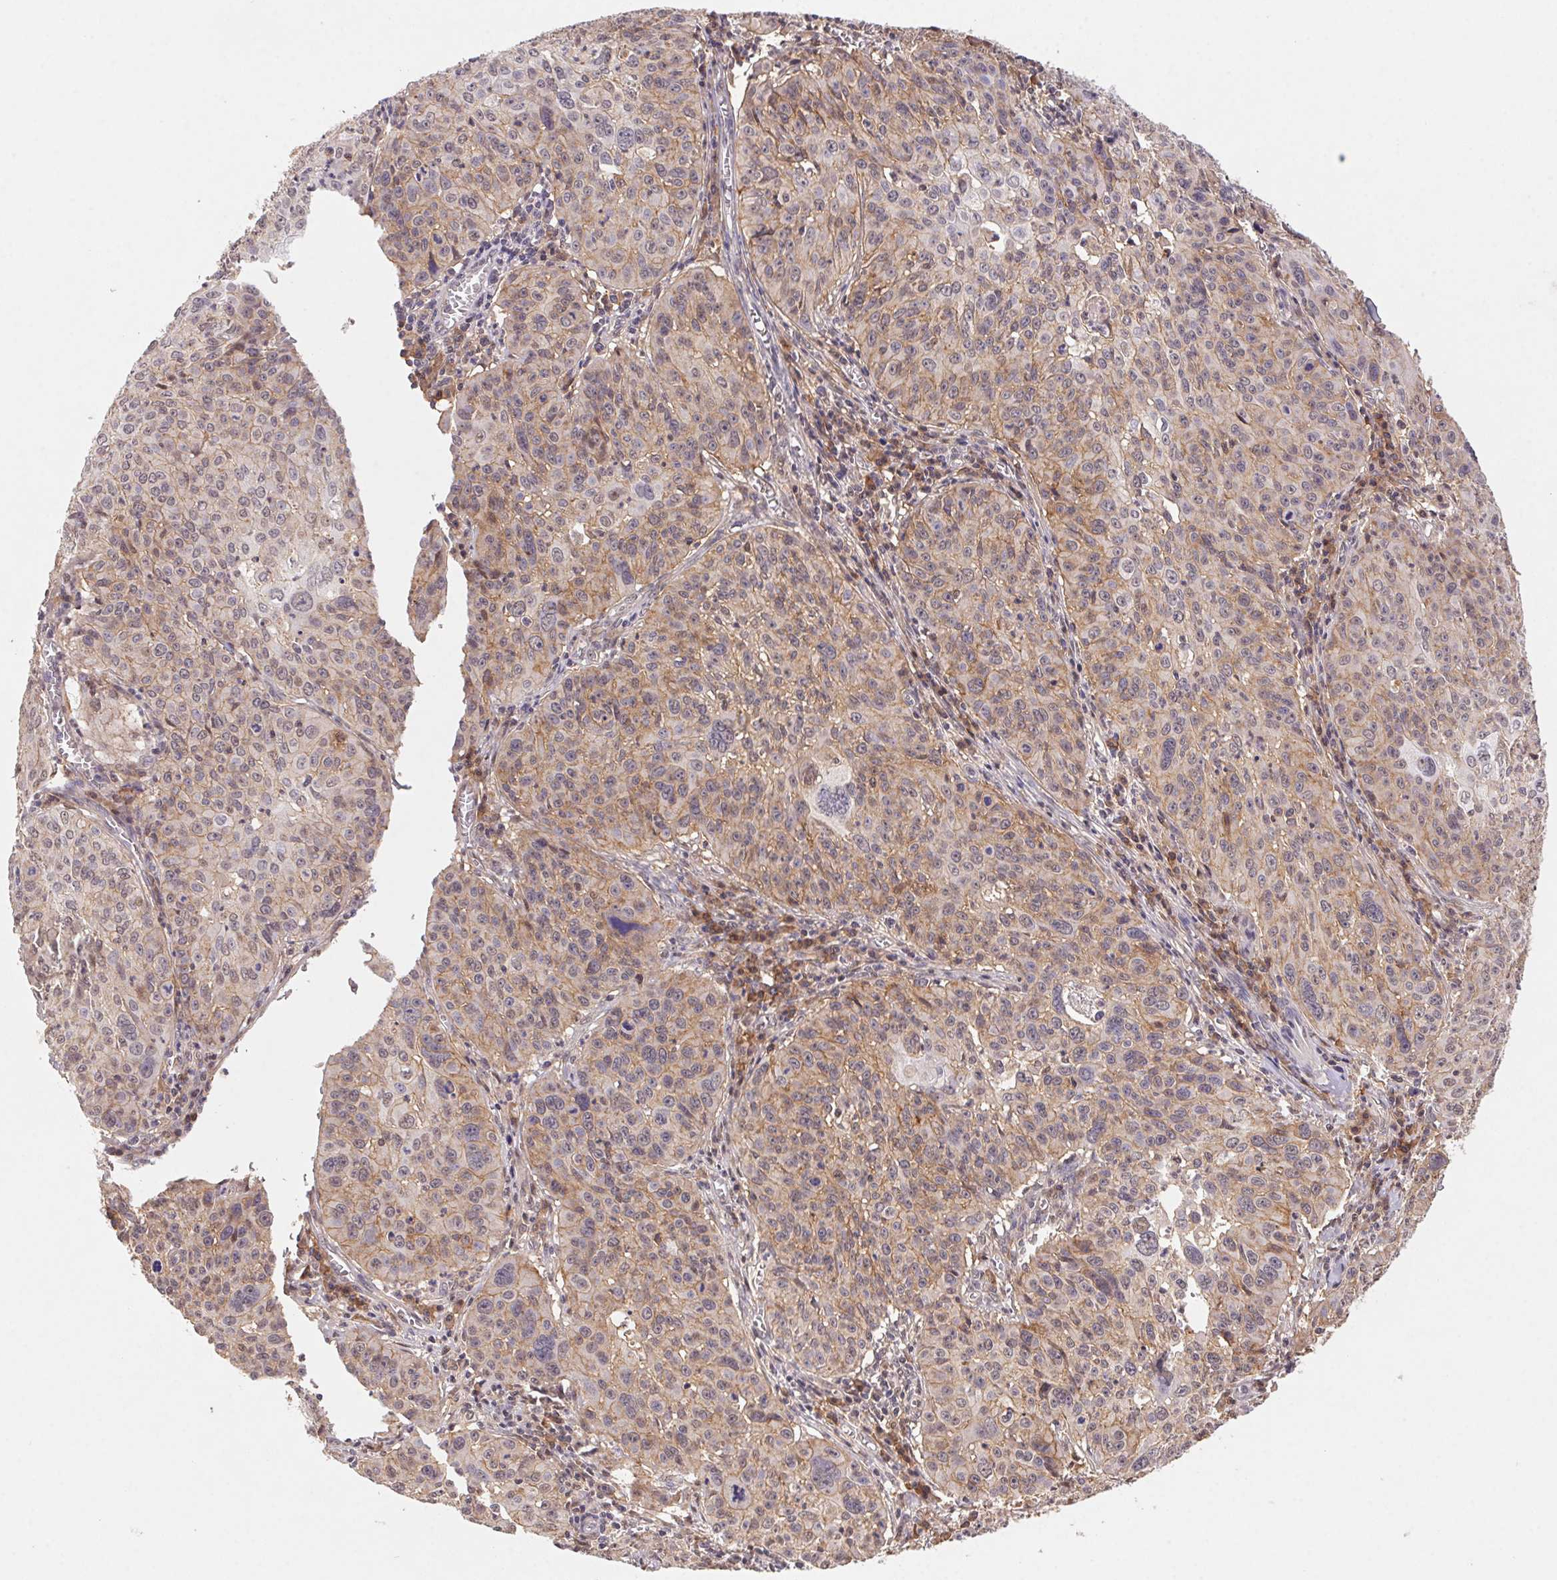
{"staining": {"intensity": "weak", "quantity": "25%-75%", "location": "cytoplasmic/membranous"}, "tissue": "cervical cancer", "cell_type": "Tumor cells", "image_type": "cancer", "snomed": [{"axis": "morphology", "description": "Squamous cell carcinoma, NOS"}, {"axis": "topography", "description": "Cervix"}], "caption": "Immunohistochemical staining of squamous cell carcinoma (cervical) reveals weak cytoplasmic/membranous protein expression in approximately 25%-75% of tumor cells. The staining was performed using DAB to visualize the protein expression in brown, while the nuclei were stained in blue with hematoxylin (Magnification: 20x).", "gene": "SLC52A2", "patient": {"sex": "female", "age": 31}}